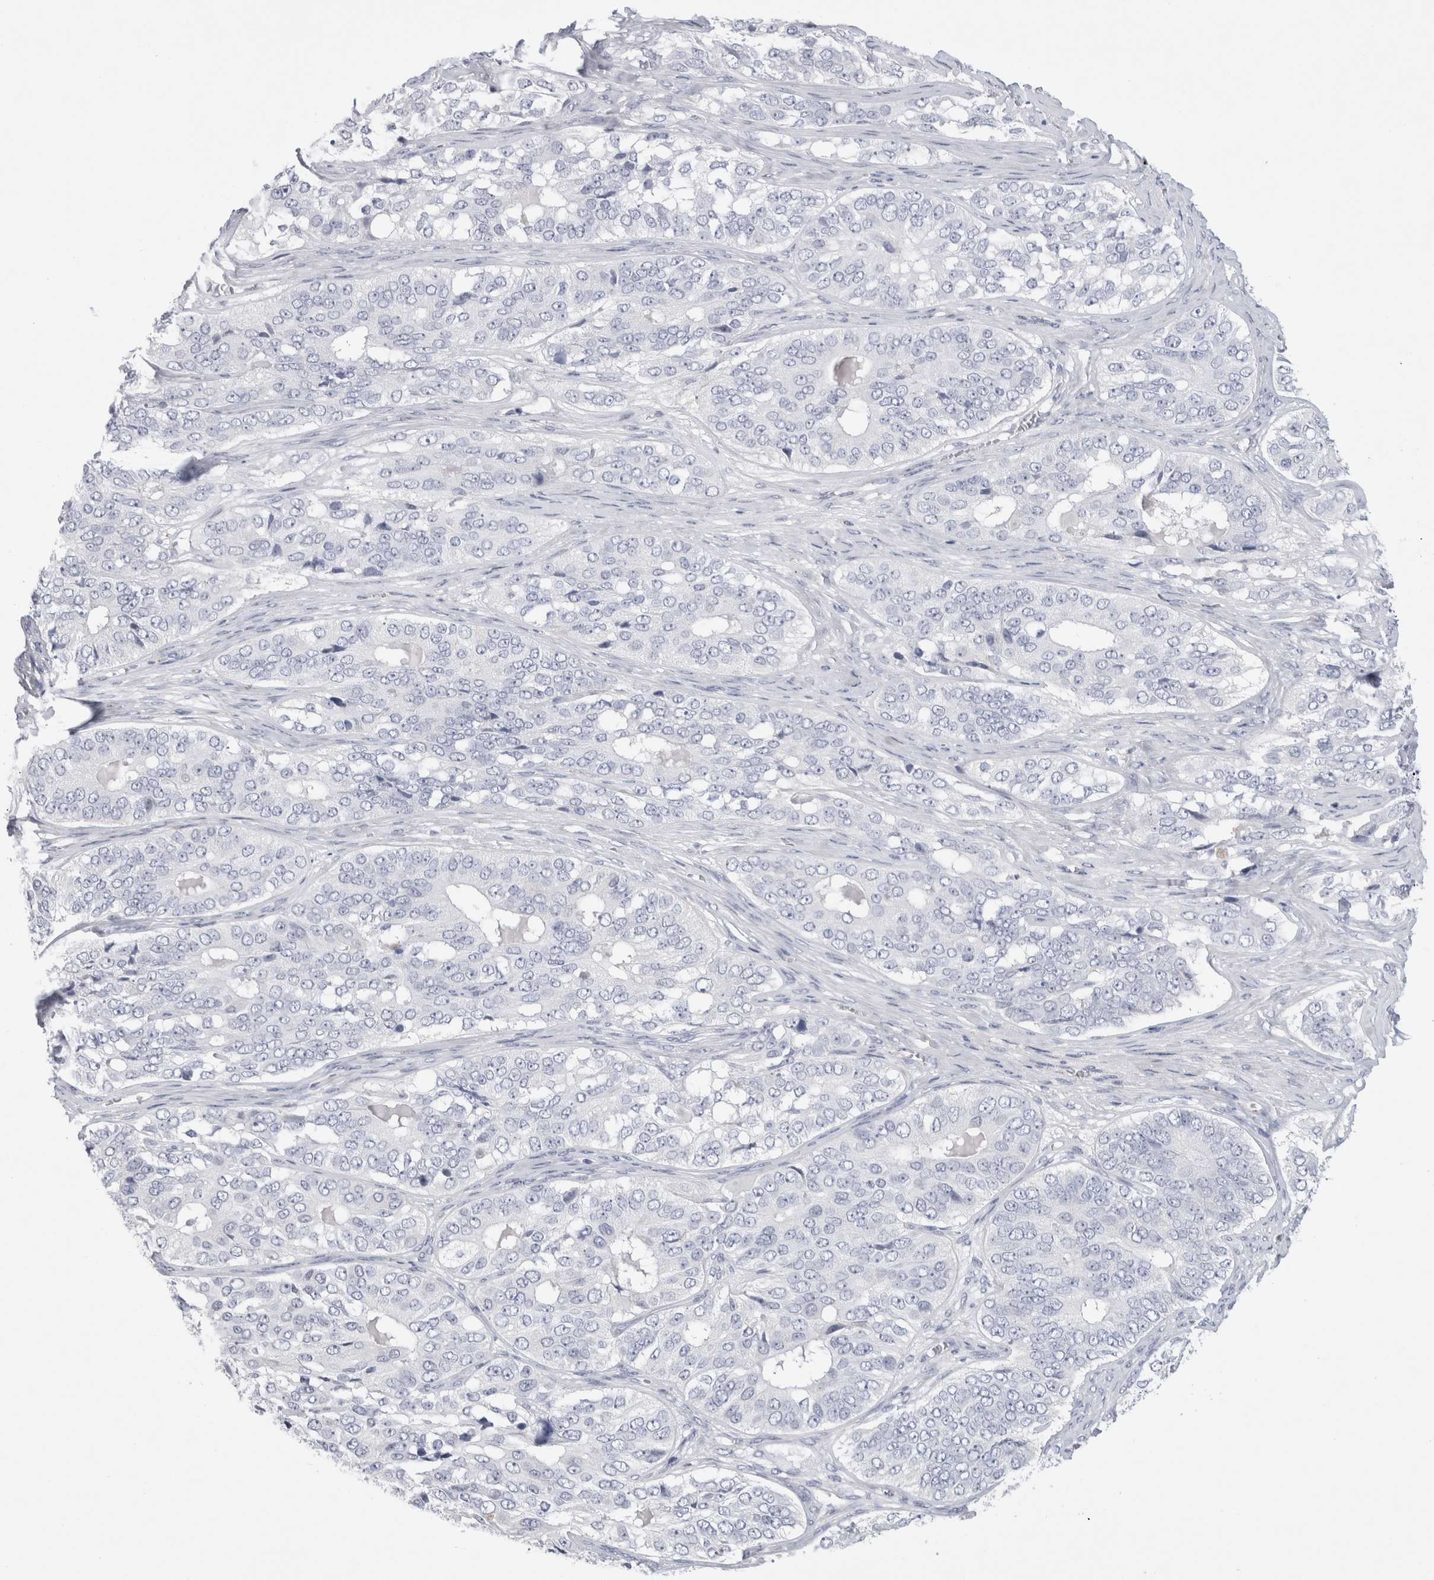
{"staining": {"intensity": "negative", "quantity": "none", "location": "none"}, "tissue": "ovarian cancer", "cell_type": "Tumor cells", "image_type": "cancer", "snomed": [{"axis": "morphology", "description": "Carcinoma, endometroid"}, {"axis": "topography", "description": "Ovary"}], "caption": "This is an immunohistochemistry (IHC) histopathology image of human ovarian cancer. There is no staining in tumor cells.", "gene": "GAA", "patient": {"sex": "female", "age": 51}}